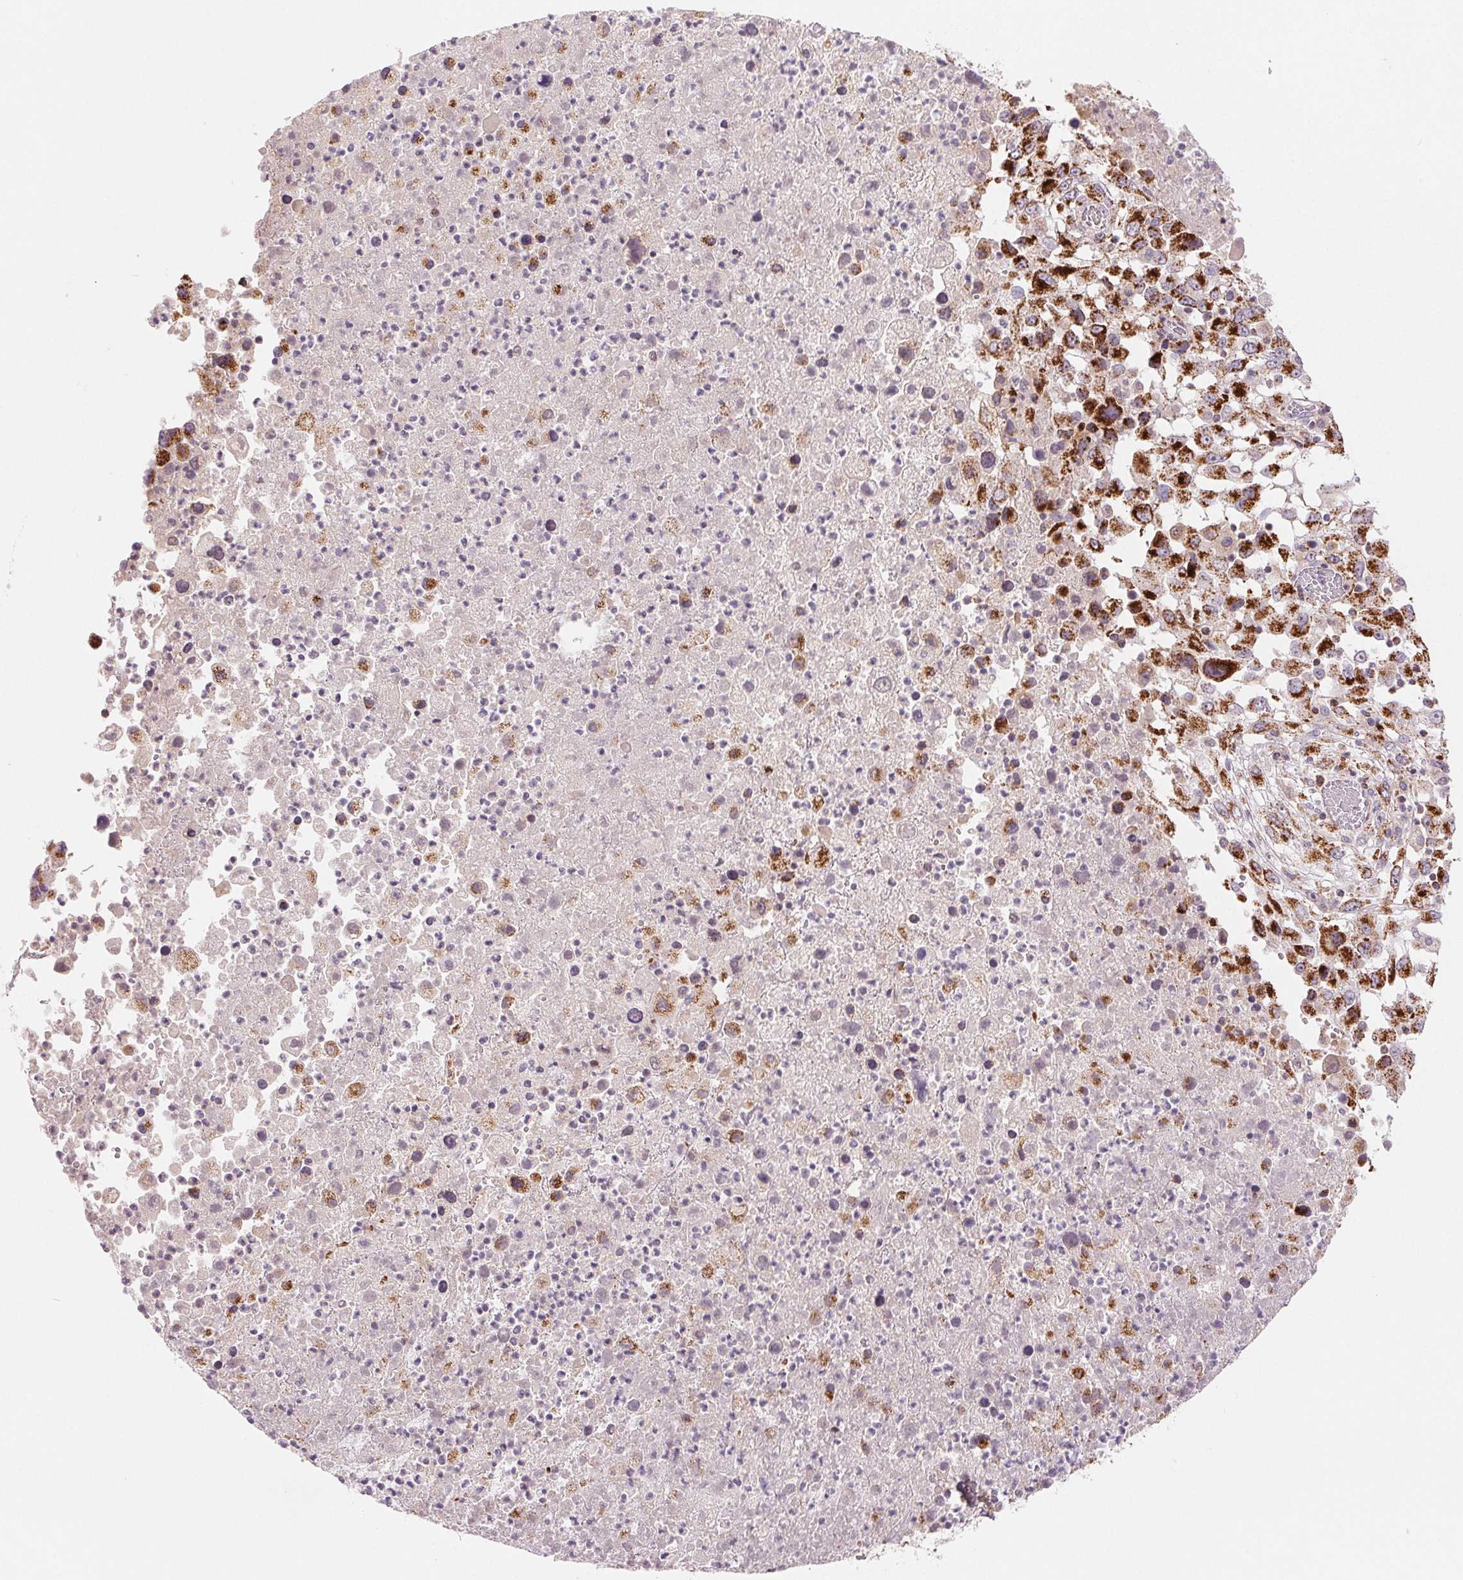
{"staining": {"intensity": "strong", "quantity": ">75%", "location": "cytoplasmic/membranous"}, "tissue": "melanoma", "cell_type": "Tumor cells", "image_type": "cancer", "snomed": [{"axis": "morphology", "description": "Malignant melanoma, Metastatic site"}, {"axis": "topography", "description": "Soft tissue"}], "caption": "Protein staining by IHC displays strong cytoplasmic/membranous staining in approximately >75% of tumor cells in malignant melanoma (metastatic site). (brown staining indicates protein expression, while blue staining denotes nuclei).", "gene": "HINT2", "patient": {"sex": "male", "age": 50}}